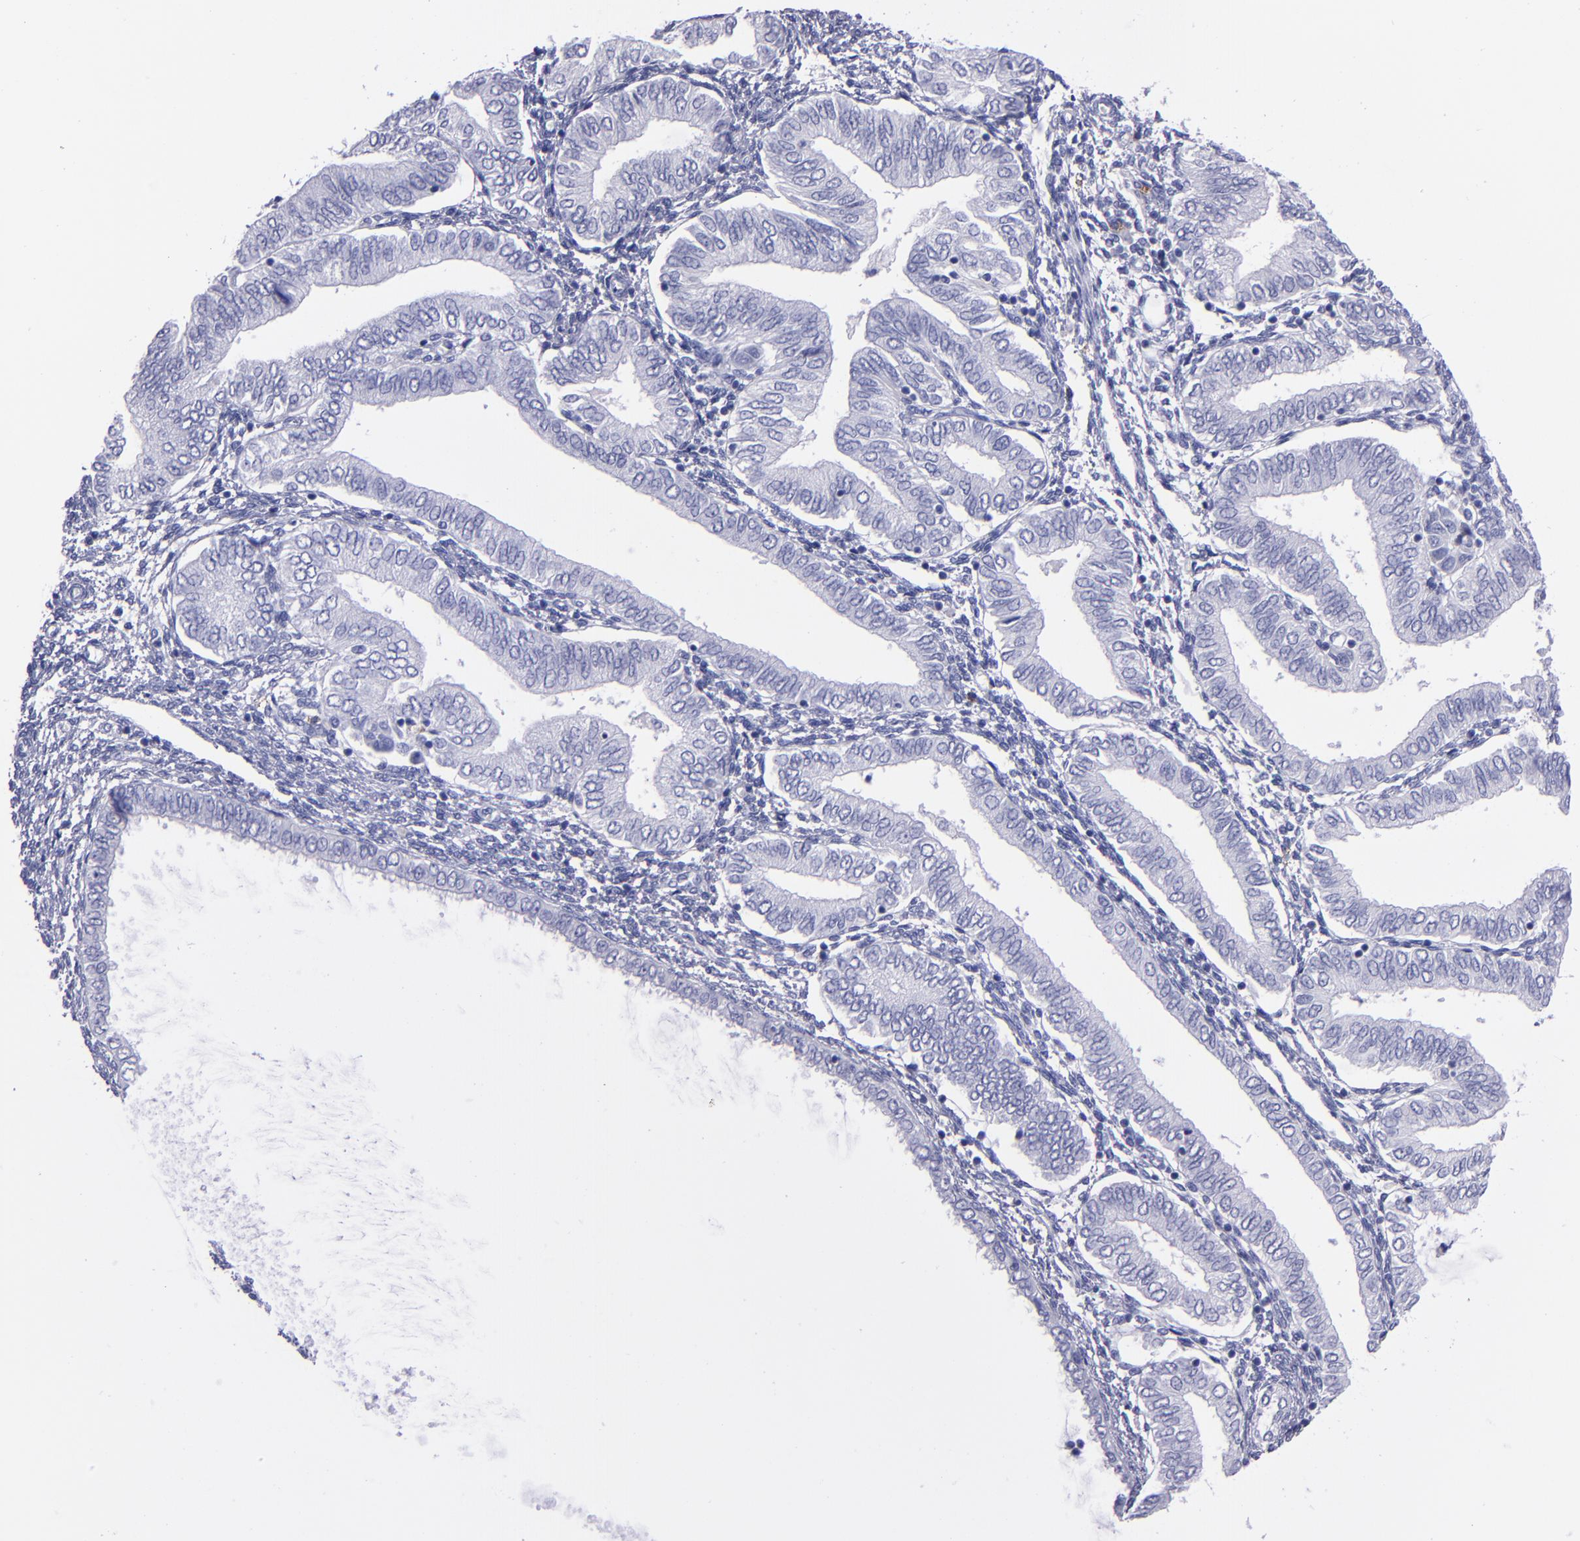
{"staining": {"intensity": "negative", "quantity": "none", "location": "none"}, "tissue": "endometrial cancer", "cell_type": "Tumor cells", "image_type": "cancer", "snomed": [{"axis": "morphology", "description": "Adenocarcinoma, NOS"}, {"axis": "topography", "description": "Endometrium"}], "caption": "A high-resolution micrograph shows IHC staining of endometrial cancer, which exhibits no significant staining in tumor cells.", "gene": "CD37", "patient": {"sex": "female", "age": 51}}